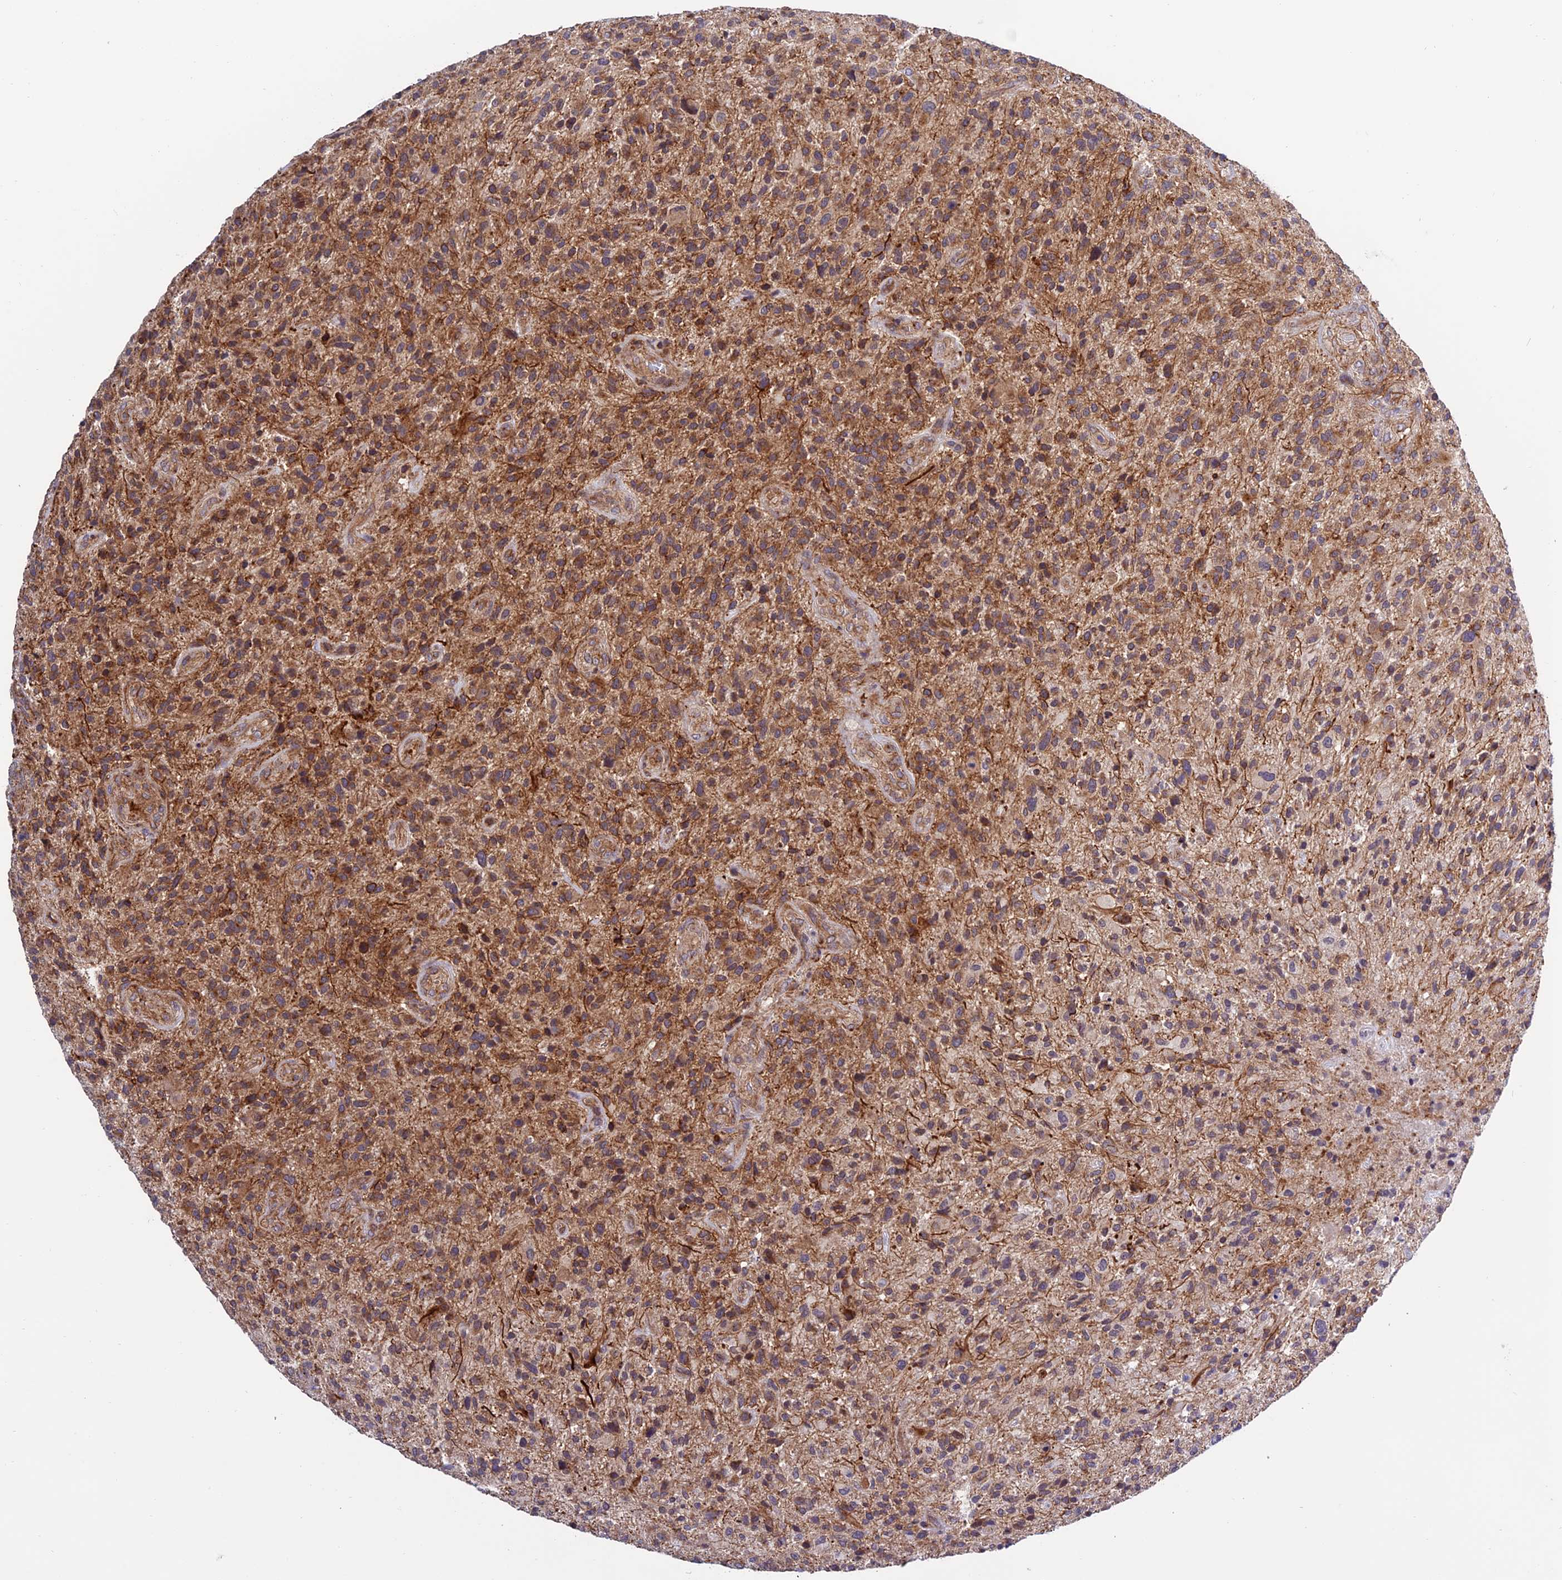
{"staining": {"intensity": "moderate", "quantity": "25%-75%", "location": "cytoplasmic/membranous"}, "tissue": "glioma", "cell_type": "Tumor cells", "image_type": "cancer", "snomed": [{"axis": "morphology", "description": "Glioma, malignant, High grade"}, {"axis": "topography", "description": "Brain"}], "caption": "The photomicrograph exhibits immunohistochemical staining of glioma. There is moderate cytoplasmic/membranous positivity is seen in about 25%-75% of tumor cells. Using DAB (3,3'-diaminobenzidine) (brown) and hematoxylin (blue) stains, captured at high magnification using brightfield microscopy.", "gene": "TNIP3", "patient": {"sex": "male", "age": 47}}